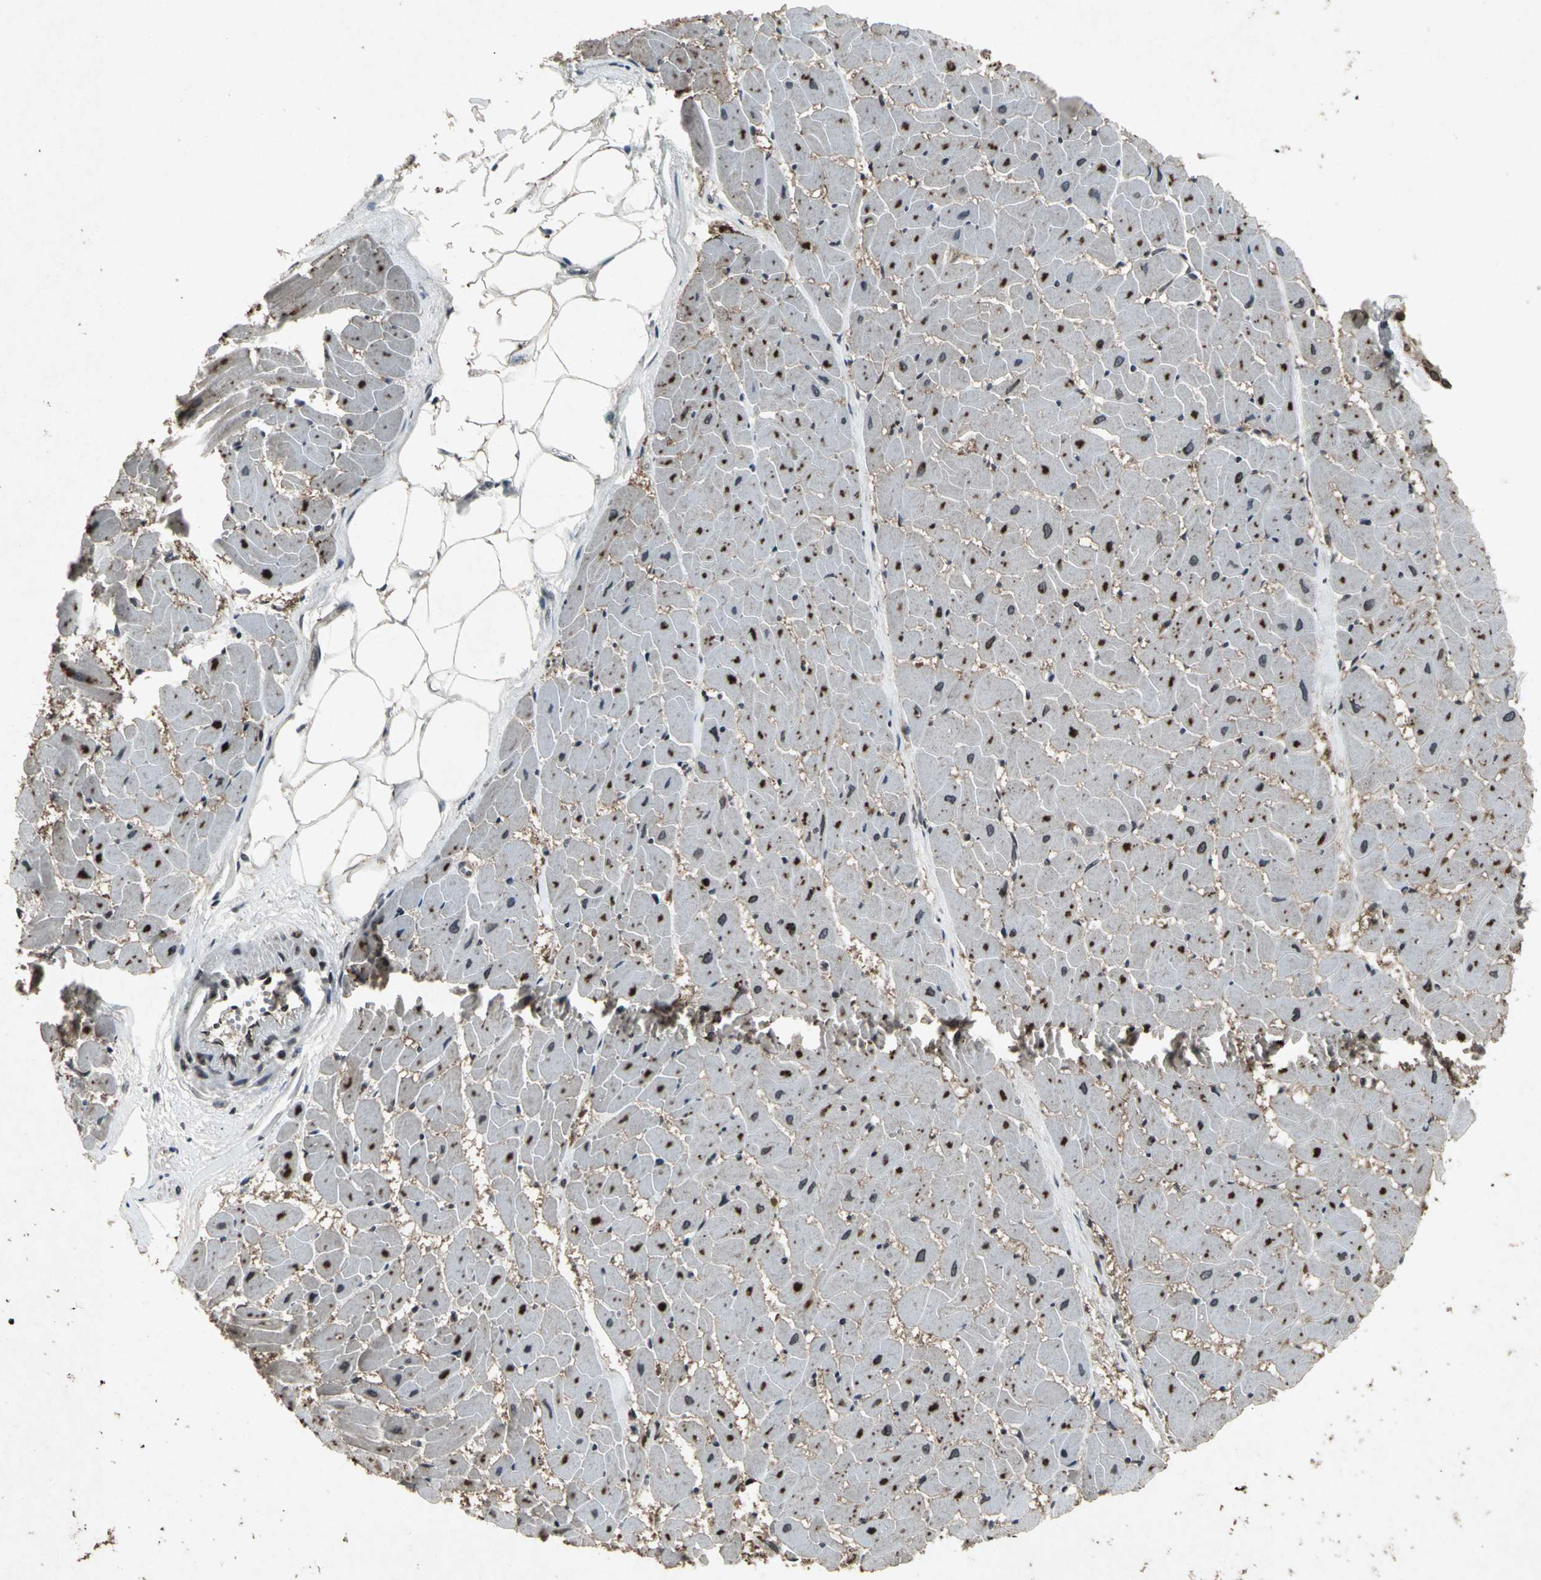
{"staining": {"intensity": "strong", "quantity": ">75%", "location": "nuclear"}, "tissue": "heart muscle", "cell_type": "Cardiomyocytes", "image_type": "normal", "snomed": [{"axis": "morphology", "description": "Normal tissue, NOS"}, {"axis": "topography", "description": "Heart"}], "caption": "Immunohistochemistry (IHC) (DAB) staining of unremarkable human heart muscle shows strong nuclear protein staining in approximately >75% of cardiomyocytes. The protein of interest is stained brown, and the nuclei are stained in blue (DAB (3,3'-diaminobenzidine) IHC with brightfield microscopy, high magnification).", "gene": "SH2B3", "patient": {"sex": "female", "age": 19}}